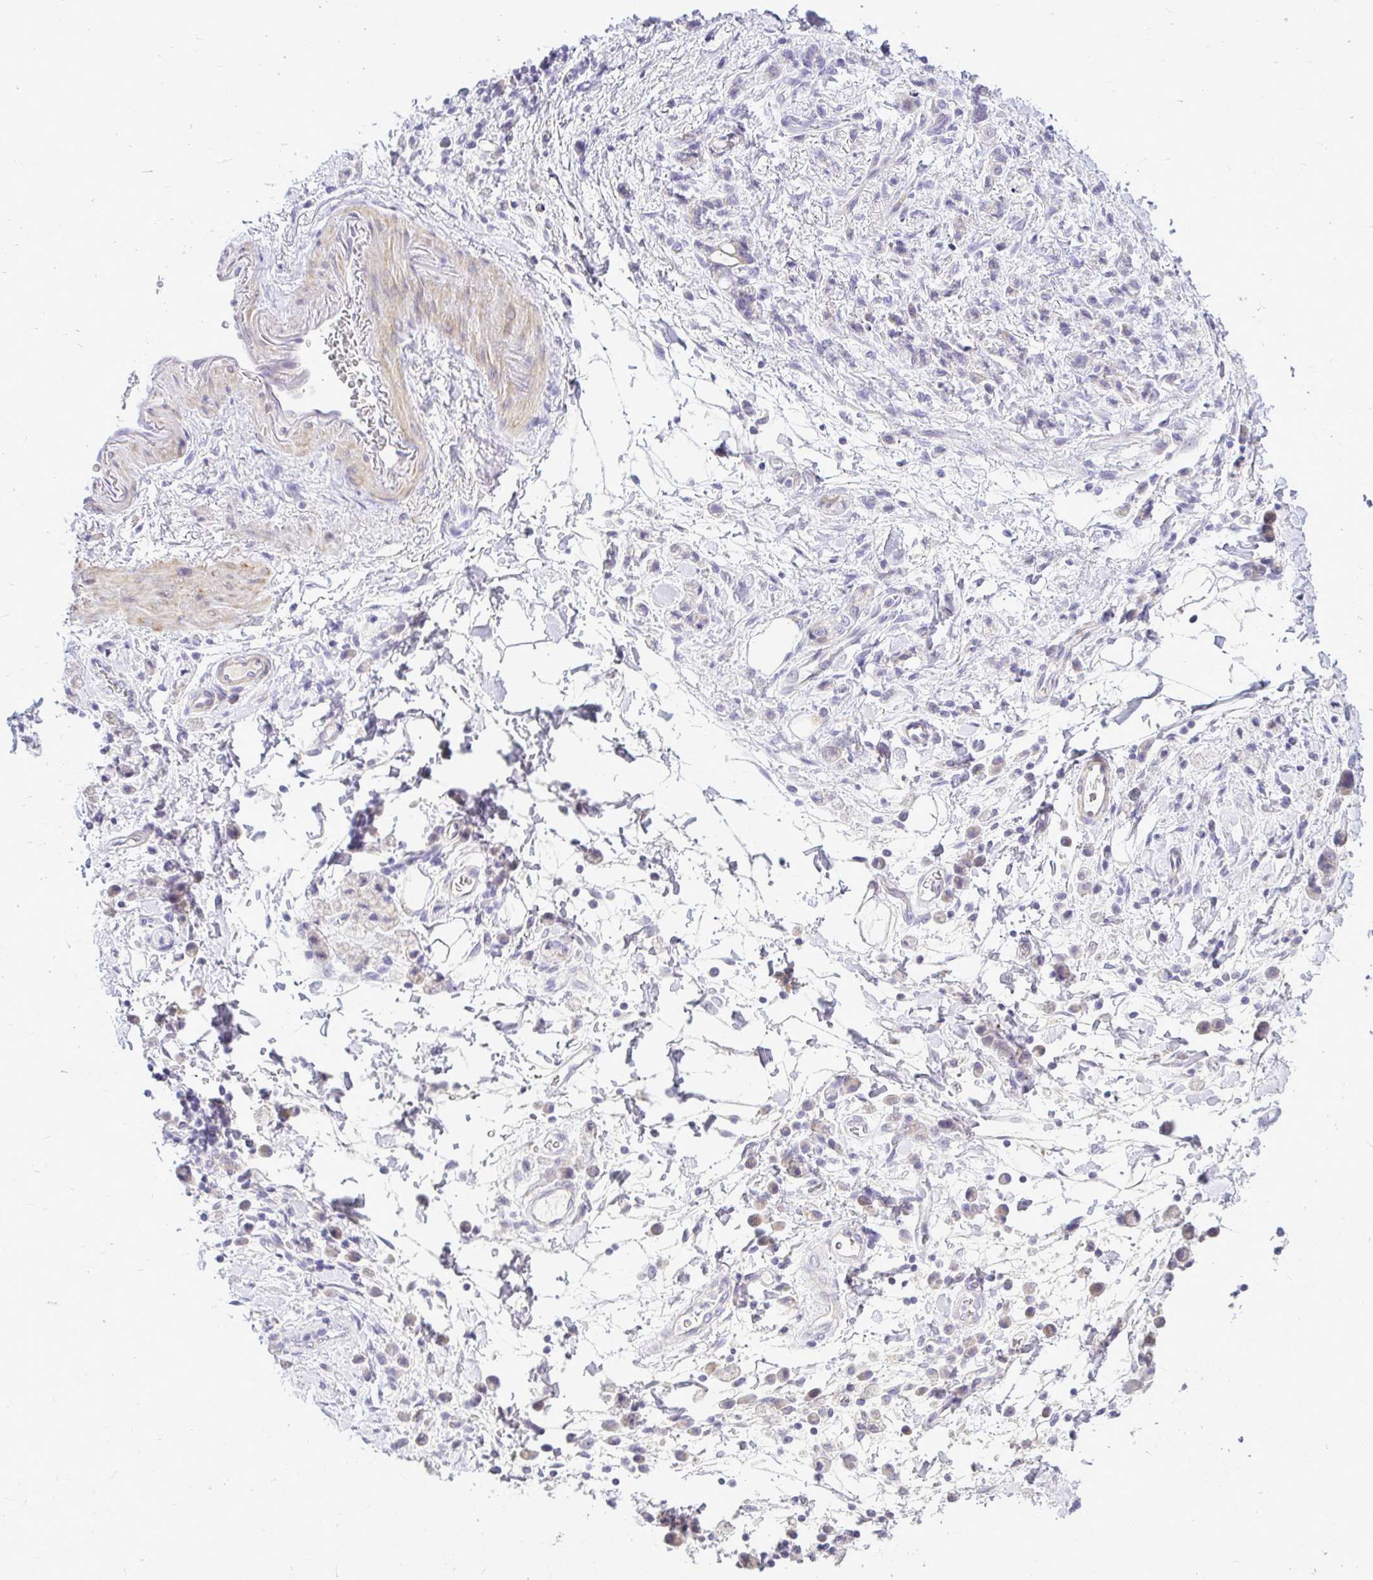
{"staining": {"intensity": "weak", "quantity": "<25%", "location": "cytoplasmic/membranous"}, "tissue": "stomach cancer", "cell_type": "Tumor cells", "image_type": "cancer", "snomed": [{"axis": "morphology", "description": "Adenocarcinoma, NOS"}, {"axis": "topography", "description": "Stomach"}], "caption": "The histopathology image exhibits no staining of tumor cells in stomach cancer (adenocarcinoma). The staining was performed using DAB (3,3'-diaminobenzidine) to visualize the protein expression in brown, while the nuclei were stained in blue with hematoxylin (Magnification: 20x).", "gene": "PKN3", "patient": {"sex": "male", "age": 77}}